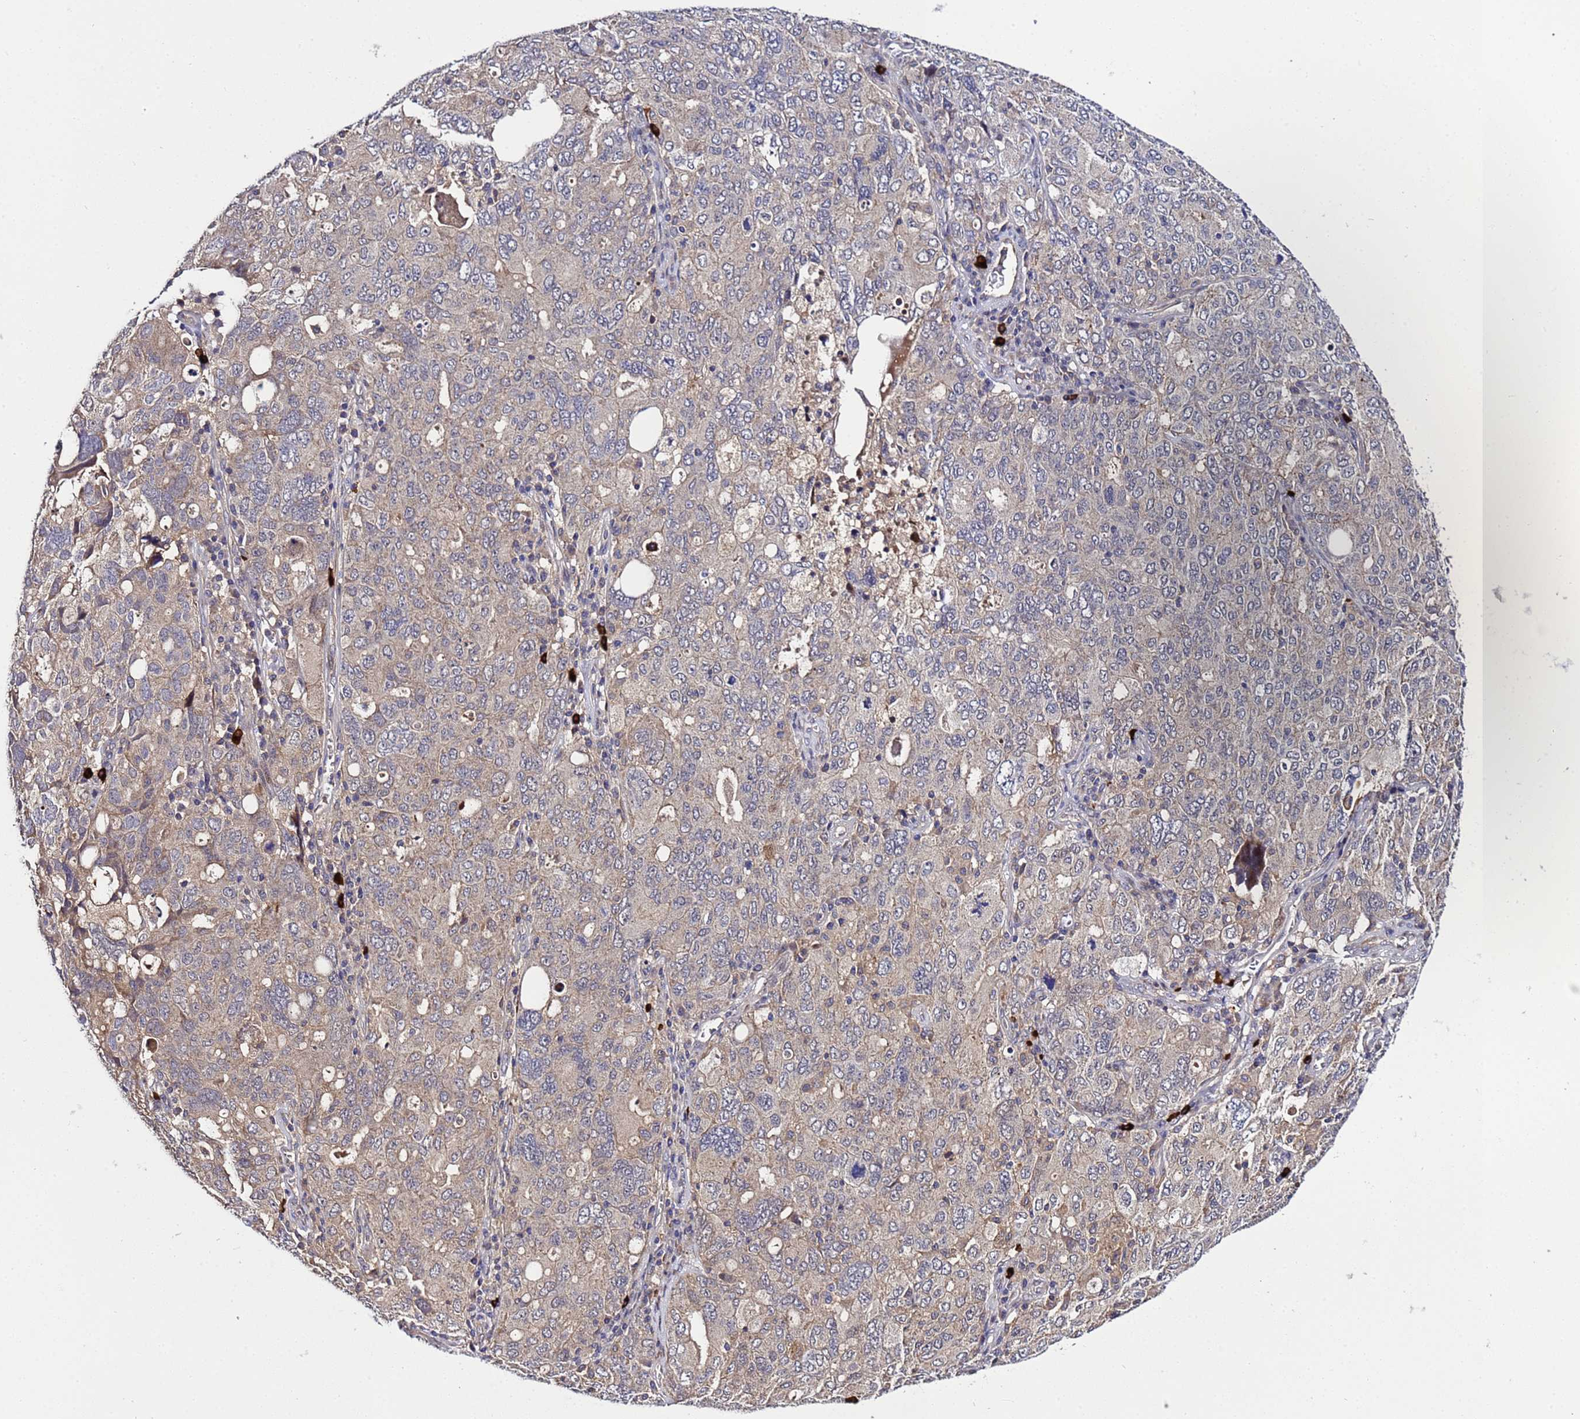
{"staining": {"intensity": "weak", "quantity": "25%-75%", "location": "cytoplasmic/membranous"}, "tissue": "ovarian cancer", "cell_type": "Tumor cells", "image_type": "cancer", "snomed": [{"axis": "morphology", "description": "Carcinoma, endometroid"}, {"axis": "topography", "description": "Ovary"}], "caption": "The photomicrograph shows staining of ovarian cancer (endometroid carcinoma), revealing weak cytoplasmic/membranous protein staining (brown color) within tumor cells.", "gene": "PLXDC2", "patient": {"sex": "female", "age": 62}}